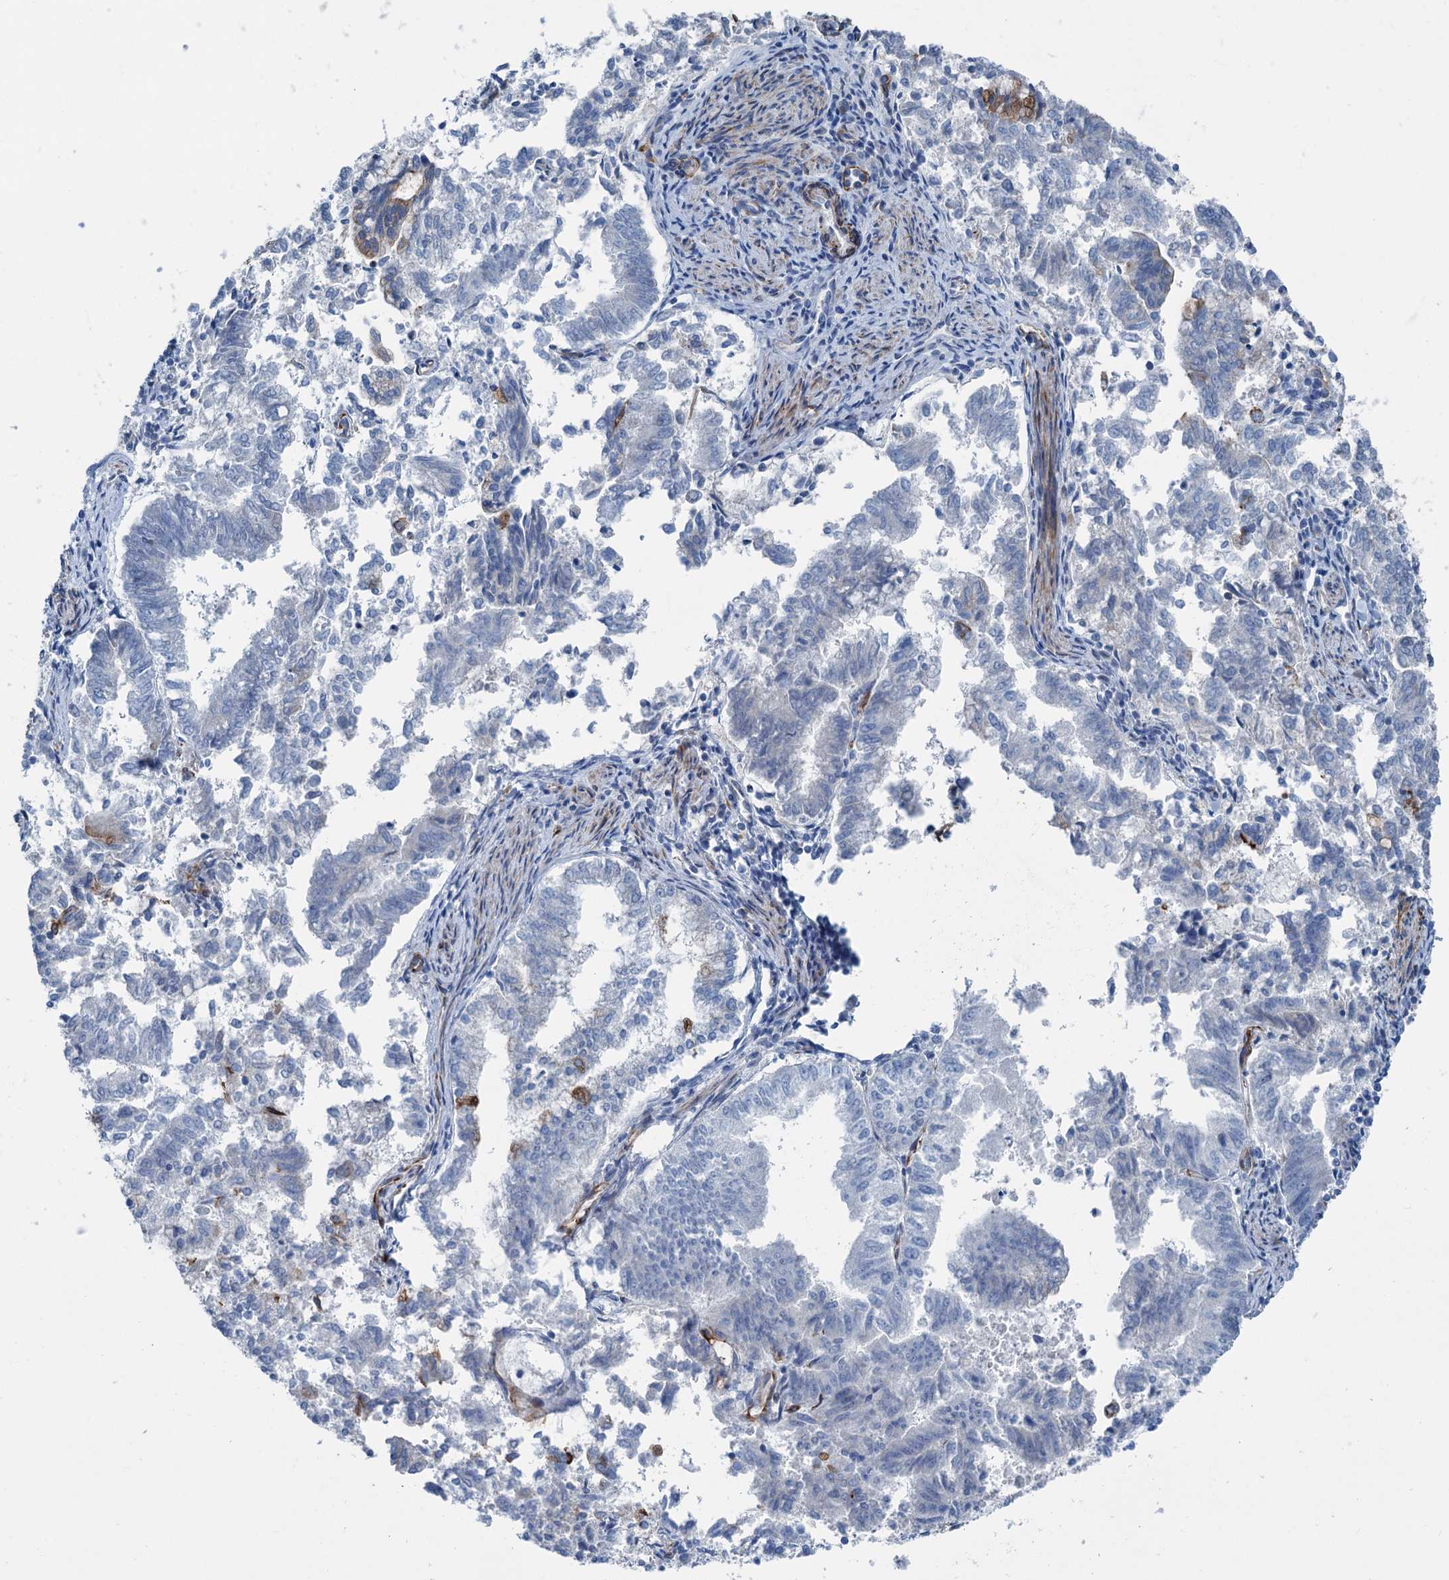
{"staining": {"intensity": "negative", "quantity": "none", "location": "none"}, "tissue": "endometrial cancer", "cell_type": "Tumor cells", "image_type": "cancer", "snomed": [{"axis": "morphology", "description": "Adenocarcinoma, NOS"}, {"axis": "topography", "description": "Endometrium"}], "caption": "Immunohistochemical staining of human endometrial cancer reveals no significant positivity in tumor cells.", "gene": "CALCOCO1", "patient": {"sex": "female", "age": 79}}